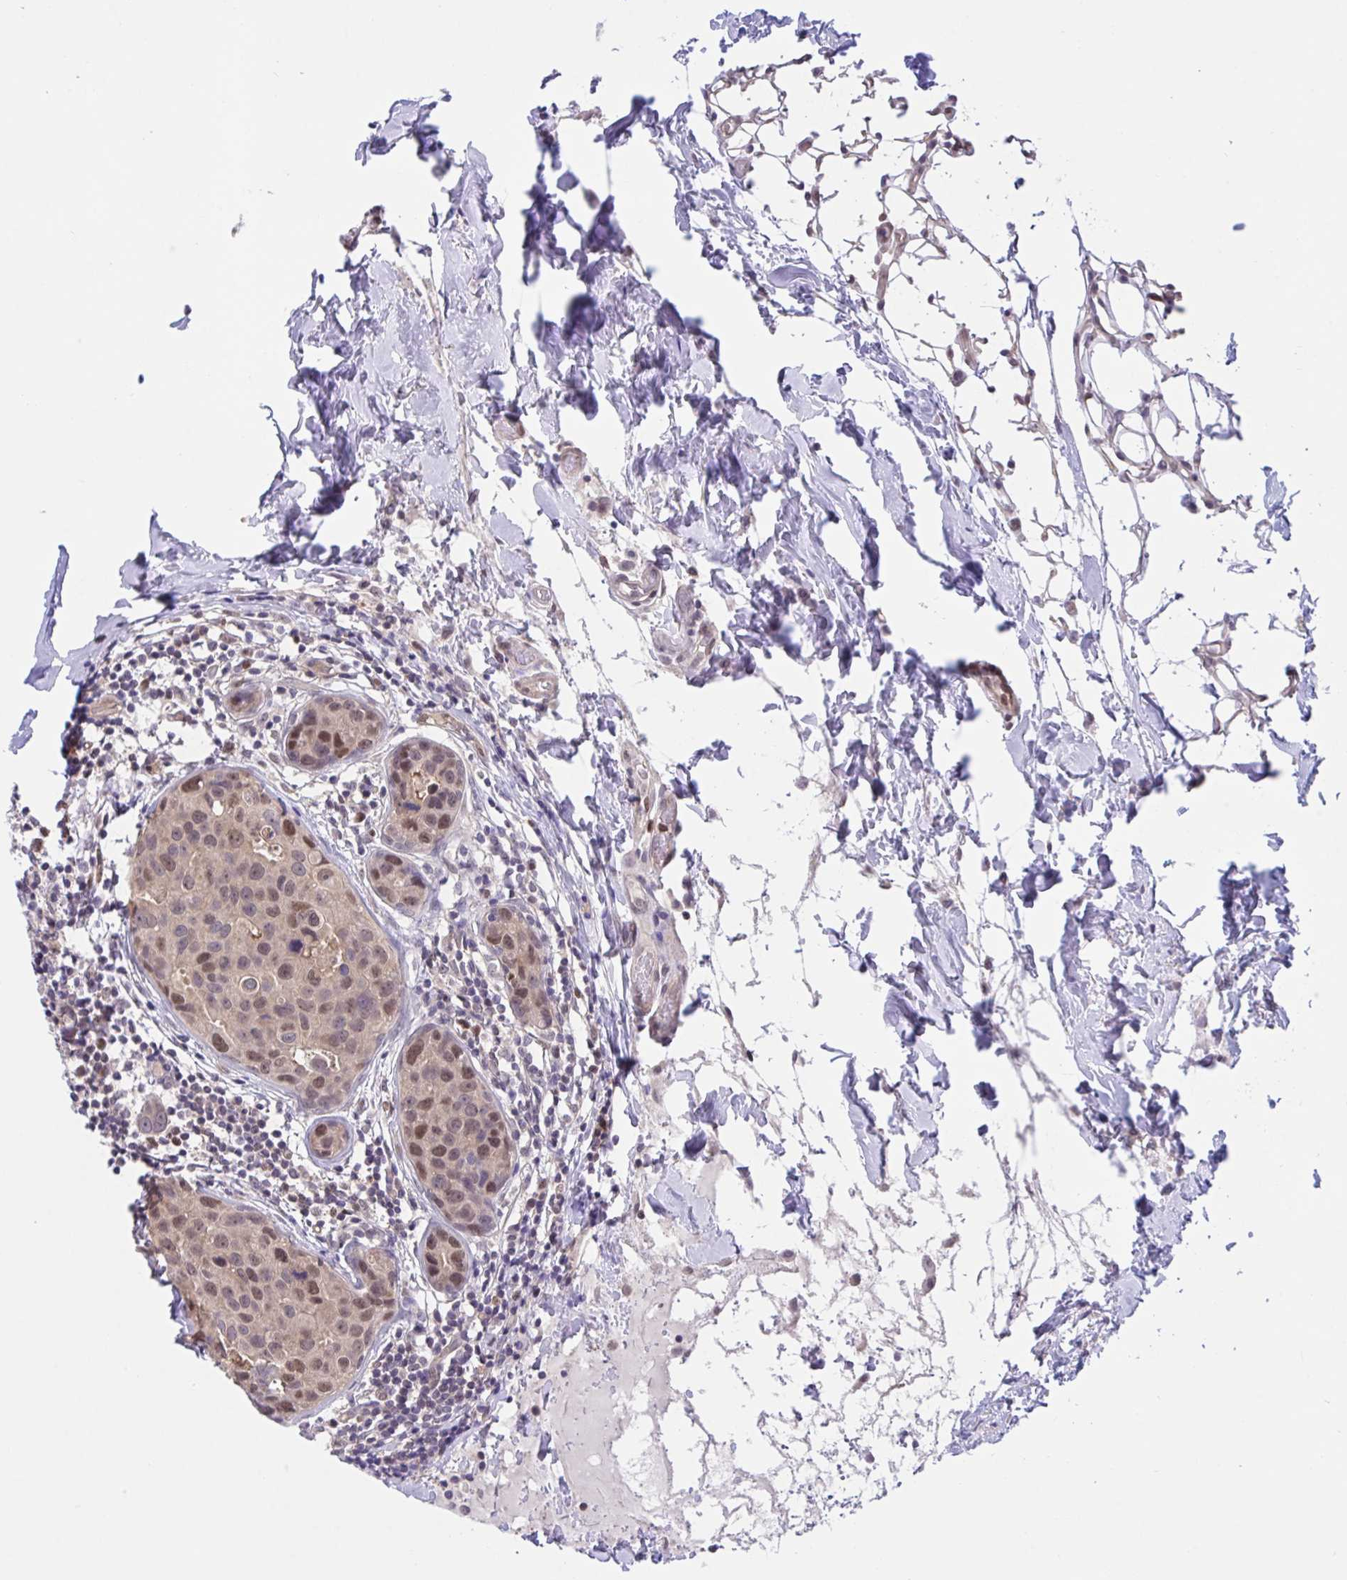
{"staining": {"intensity": "moderate", "quantity": "25%-75%", "location": "nuclear"}, "tissue": "breast cancer", "cell_type": "Tumor cells", "image_type": "cancer", "snomed": [{"axis": "morphology", "description": "Duct carcinoma"}, {"axis": "topography", "description": "Breast"}], "caption": "Immunohistochemistry (IHC) staining of breast cancer, which displays medium levels of moderate nuclear staining in approximately 25%-75% of tumor cells indicating moderate nuclear protein expression. The staining was performed using DAB (brown) for protein detection and nuclei were counterstained in hematoxylin (blue).", "gene": "ZNF444", "patient": {"sex": "female", "age": 24}}